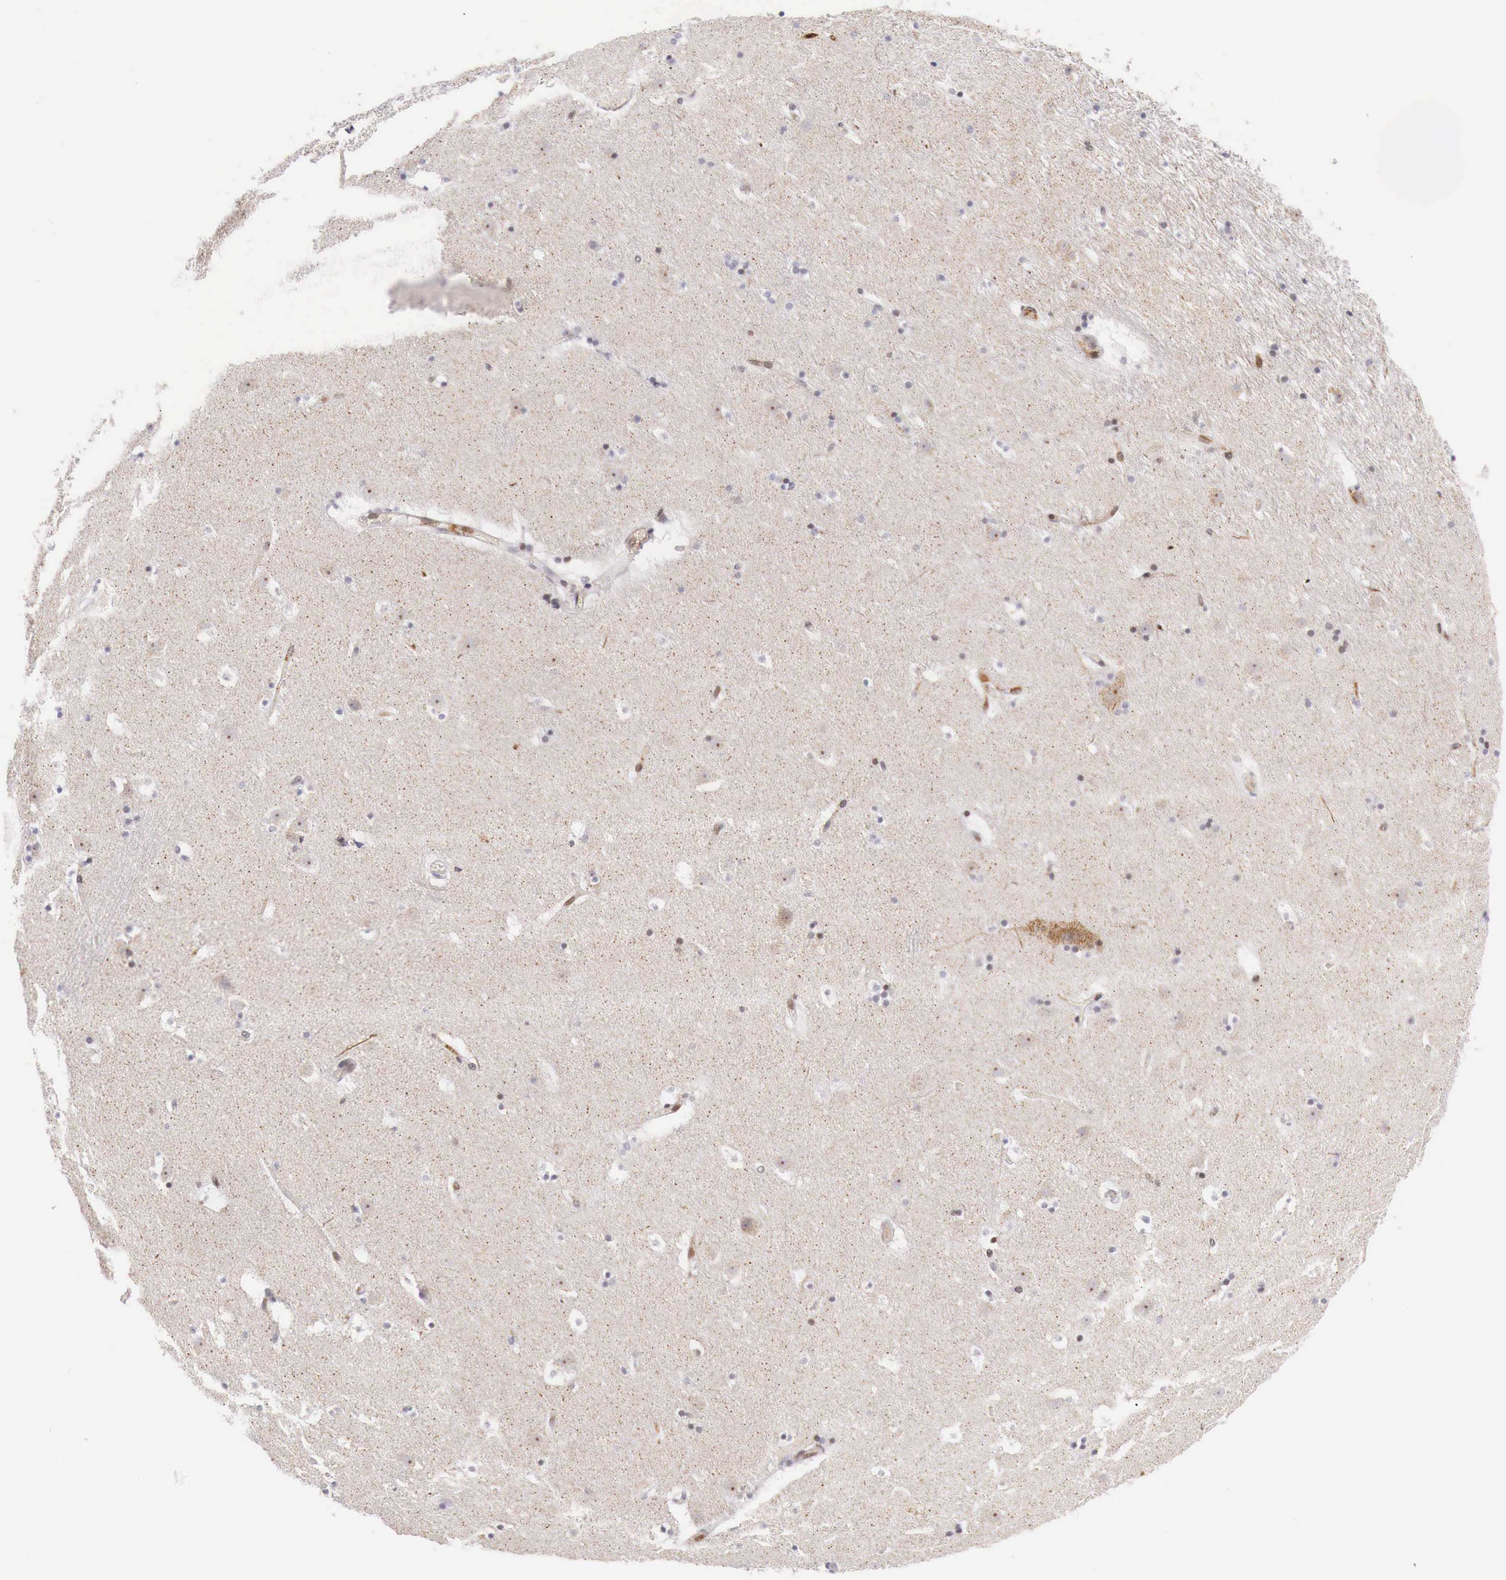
{"staining": {"intensity": "negative", "quantity": "none", "location": "none"}, "tissue": "caudate", "cell_type": "Glial cells", "image_type": "normal", "snomed": [{"axis": "morphology", "description": "Normal tissue, NOS"}, {"axis": "topography", "description": "Lateral ventricle wall"}], "caption": "Immunohistochemical staining of normal human caudate displays no significant positivity in glial cells. The staining is performed using DAB brown chromogen with nuclei counter-stained in using hematoxylin.", "gene": "CLCN5", "patient": {"sex": "male", "age": 45}}